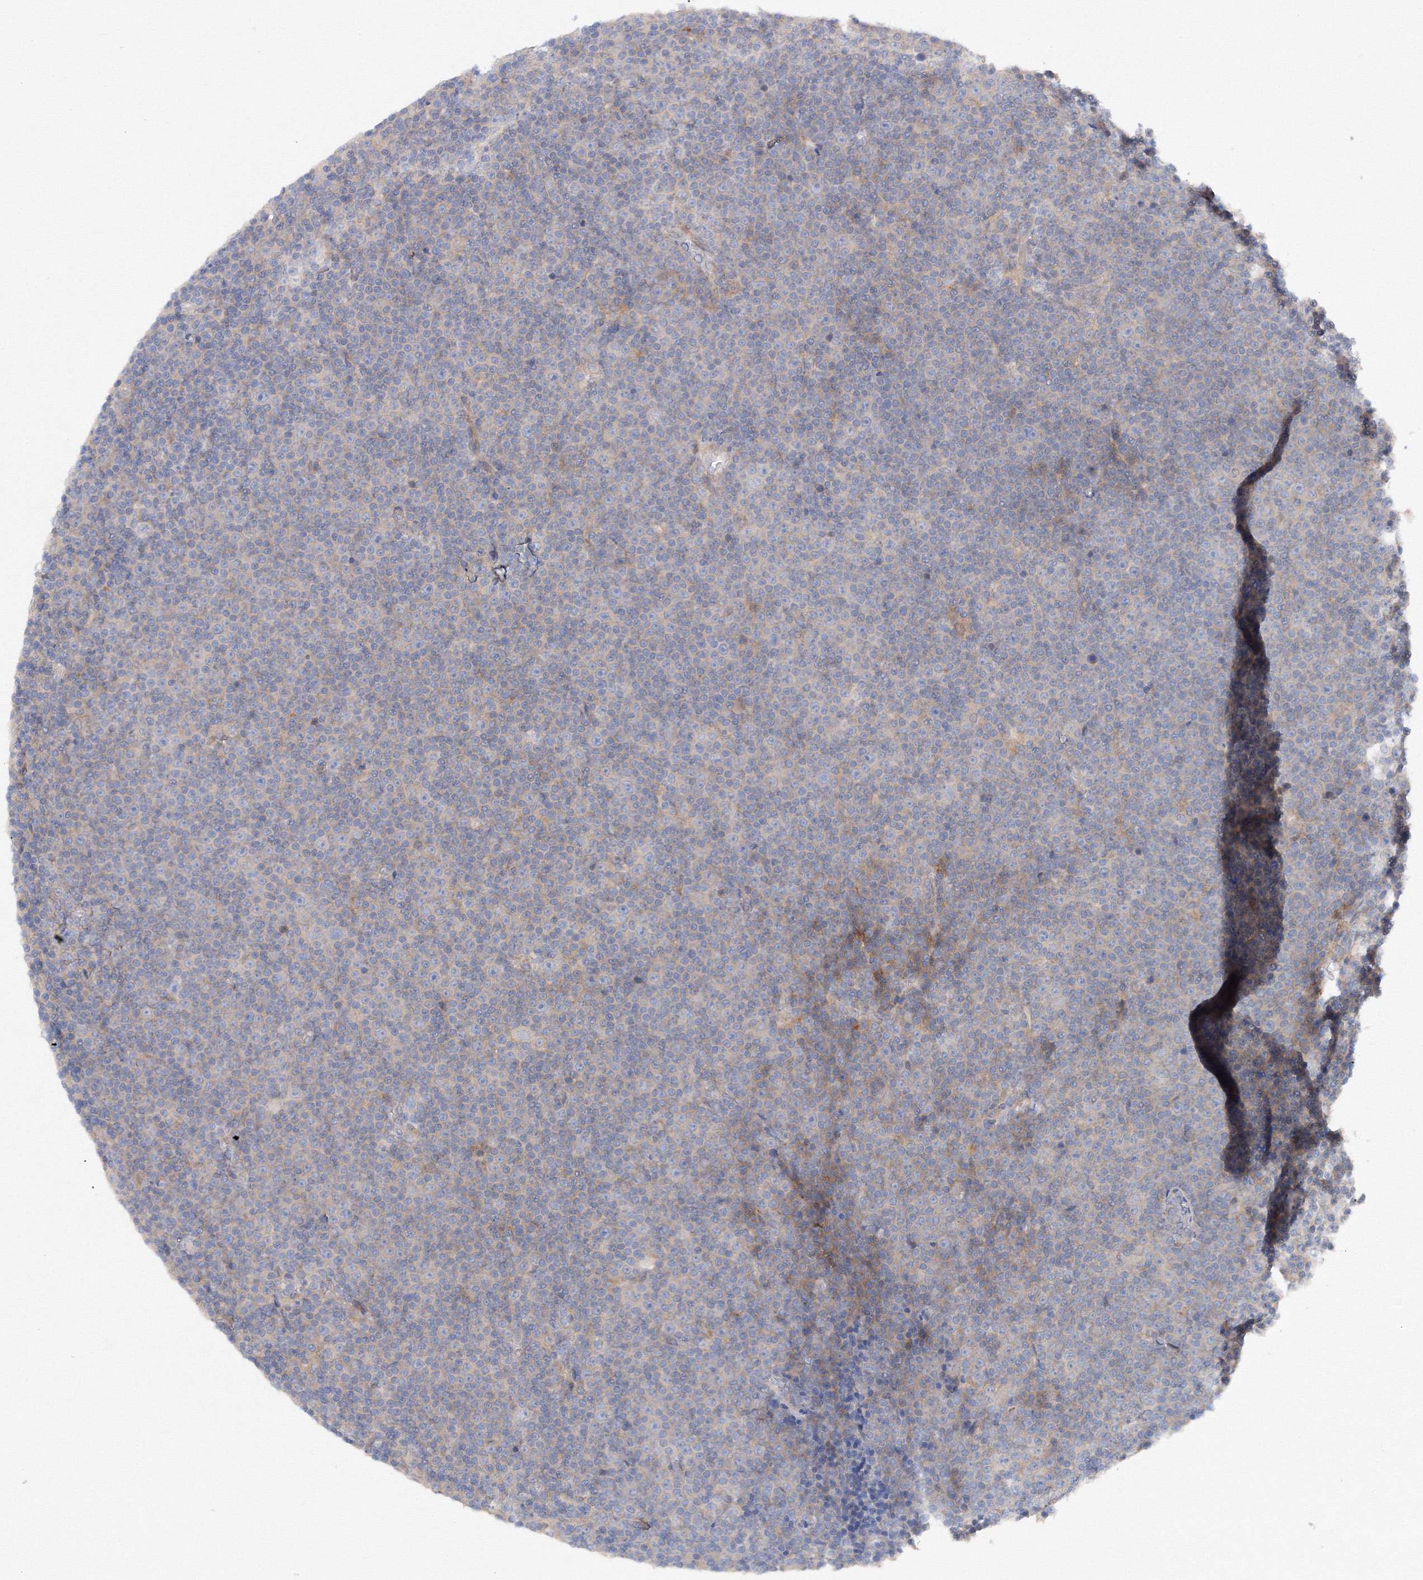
{"staining": {"intensity": "negative", "quantity": "none", "location": "none"}, "tissue": "lymphoma", "cell_type": "Tumor cells", "image_type": "cancer", "snomed": [{"axis": "morphology", "description": "Malignant lymphoma, non-Hodgkin's type, Low grade"}, {"axis": "topography", "description": "Lymph node"}], "caption": "Immunohistochemistry of lymphoma displays no positivity in tumor cells.", "gene": "DIS3L2", "patient": {"sex": "female", "age": 67}}